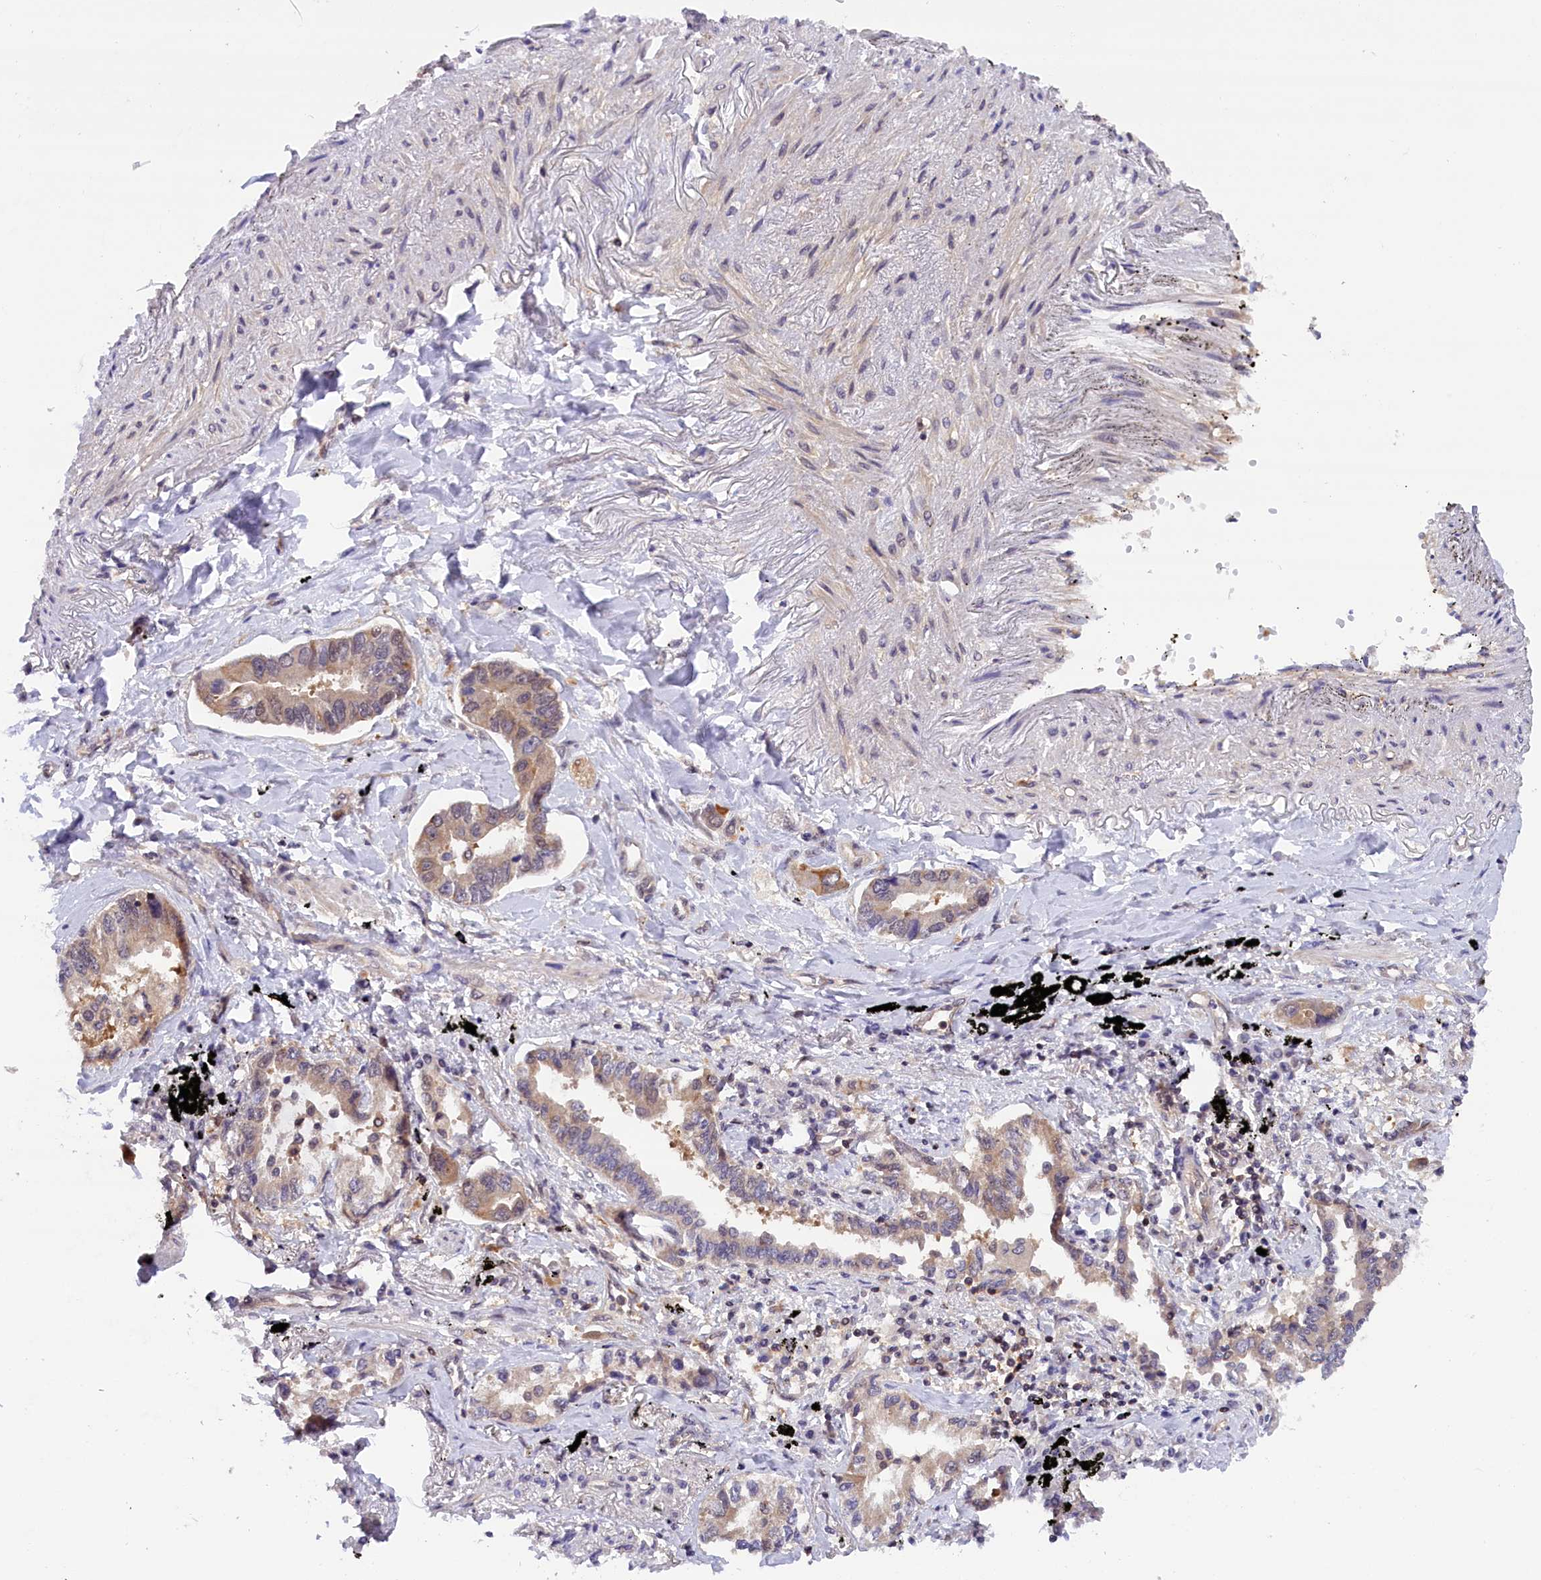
{"staining": {"intensity": "weak", "quantity": "25%-75%", "location": "cytoplasmic/membranous"}, "tissue": "lung cancer", "cell_type": "Tumor cells", "image_type": "cancer", "snomed": [{"axis": "morphology", "description": "Adenocarcinoma, NOS"}, {"axis": "topography", "description": "Lung"}], "caption": "Lung cancer stained with a brown dye reveals weak cytoplasmic/membranous positive staining in approximately 25%-75% of tumor cells.", "gene": "TBCB", "patient": {"sex": "male", "age": 67}}